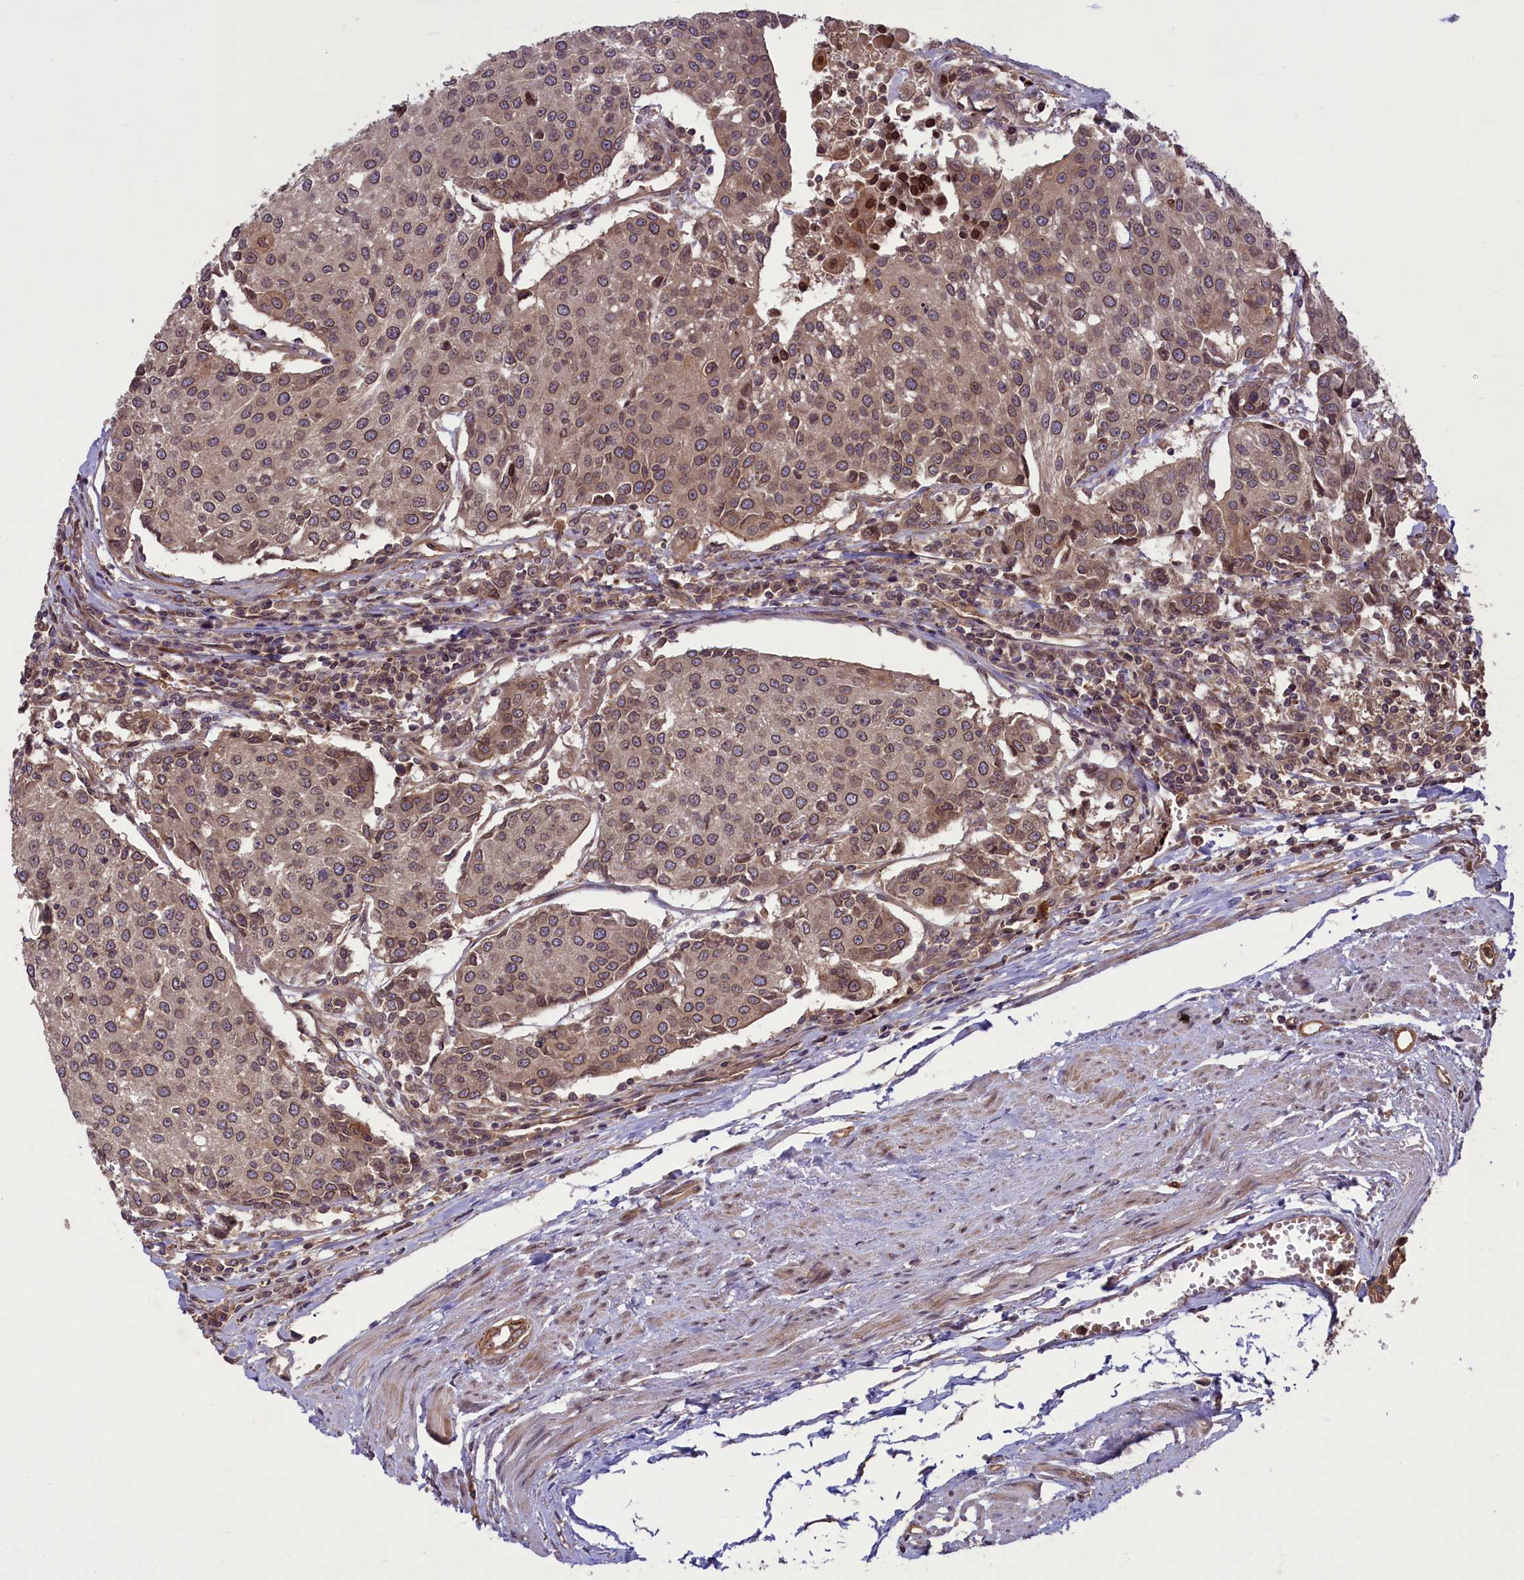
{"staining": {"intensity": "weak", "quantity": ">75%", "location": "cytoplasmic/membranous,nuclear"}, "tissue": "urothelial cancer", "cell_type": "Tumor cells", "image_type": "cancer", "snomed": [{"axis": "morphology", "description": "Urothelial carcinoma, High grade"}, {"axis": "topography", "description": "Urinary bladder"}], "caption": "Tumor cells show low levels of weak cytoplasmic/membranous and nuclear expression in approximately >75% of cells in urothelial cancer. The staining was performed using DAB to visualize the protein expression in brown, while the nuclei were stained in blue with hematoxylin (Magnification: 20x).", "gene": "CCDC125", "patient": {"sex": "female", "age": 85}}